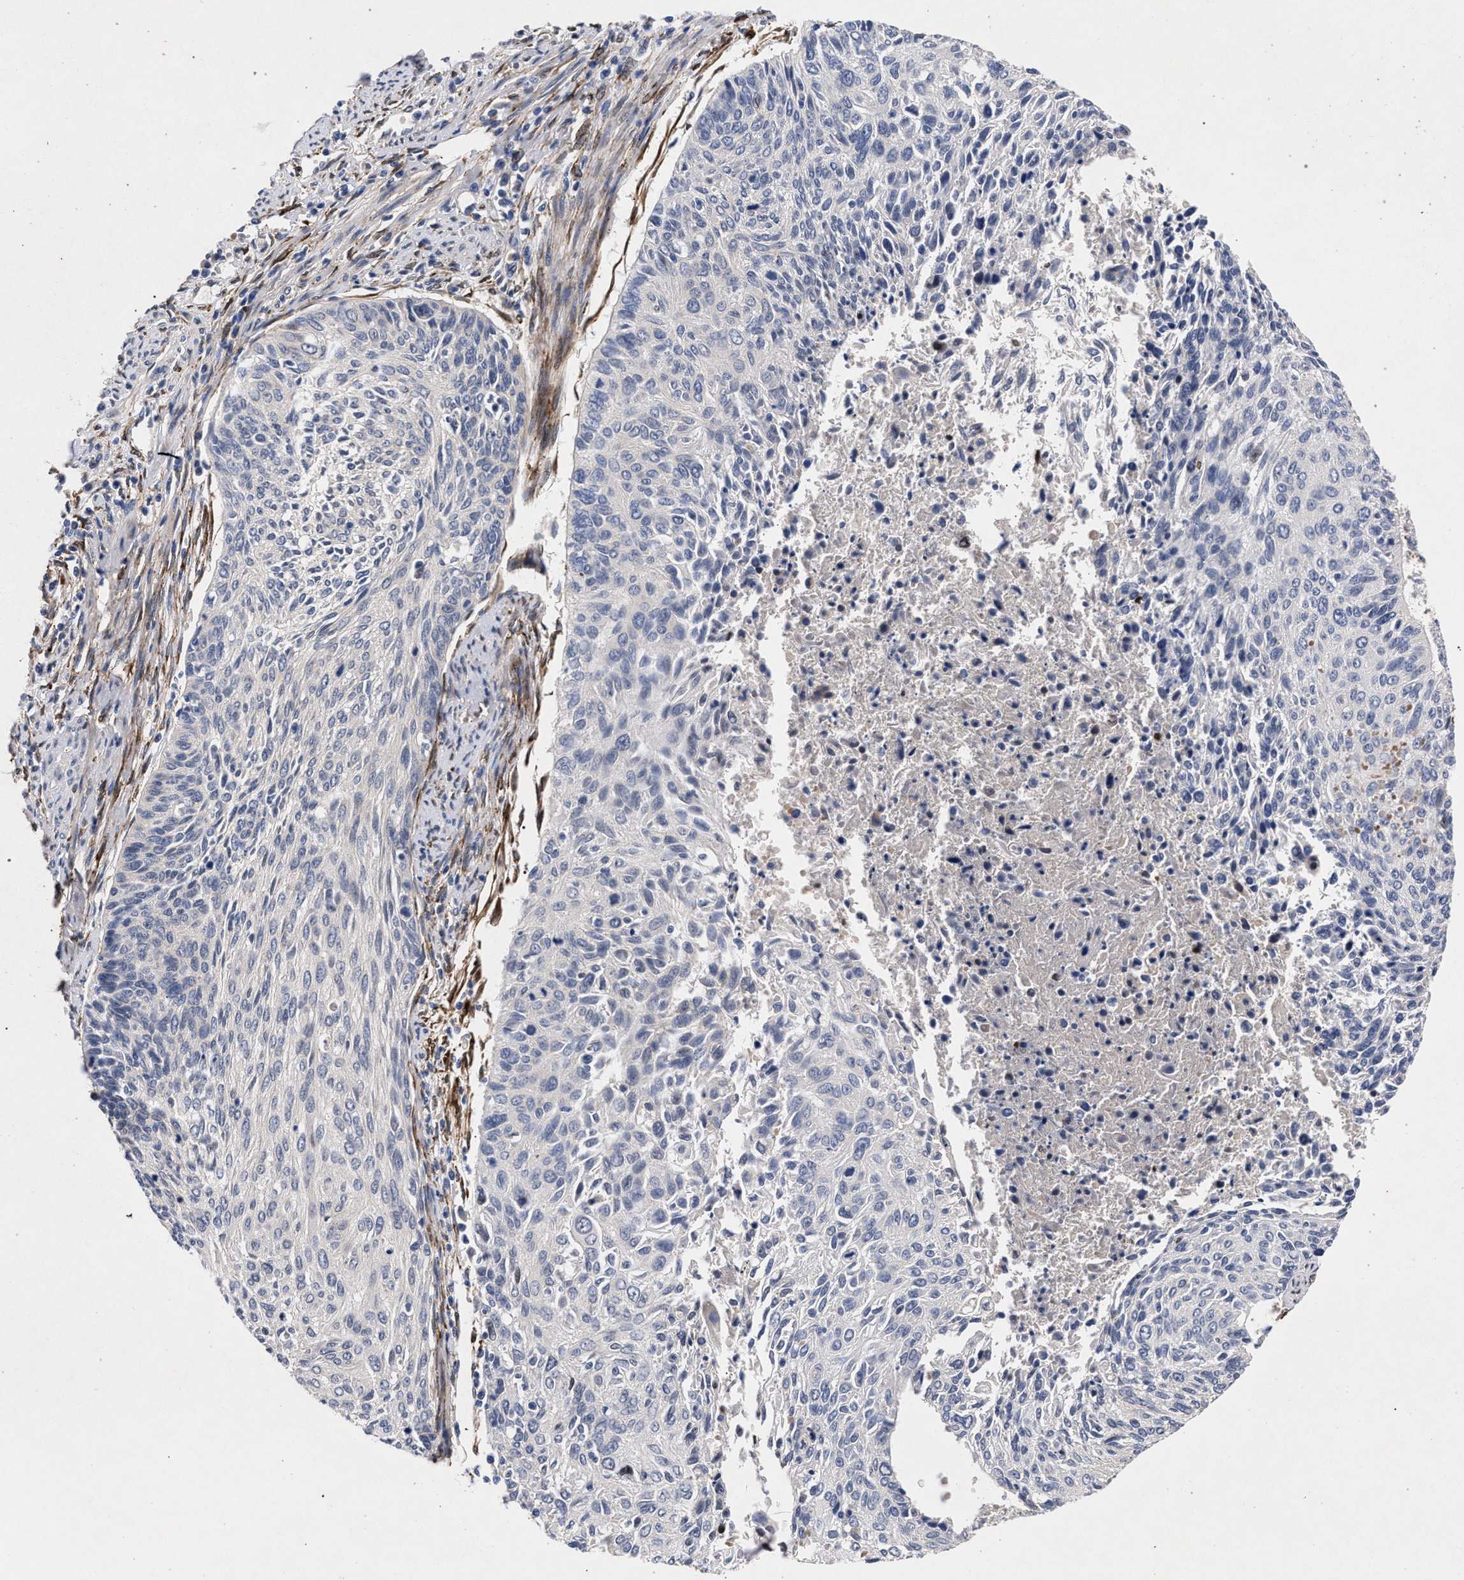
{"staining": {"intensity": "negative", "quantity": "none", "location": "none"}, "tissue": "cervical cancer", "cell_type": "Tumor cells", "image_type": "cancer", "snomed": [{"axis": "morphology", "description": "Squamous cell carcinoma, NOS"}, {"axis": "topography", "description": "Cervix"}], "caption": "DAB immunohistochemical staining of human cervical squamous cell carcinoma exhibits no significant positivity in tumor cells.", "gene": "NEK7", "patient": {"sex": "female", "age": 55}}